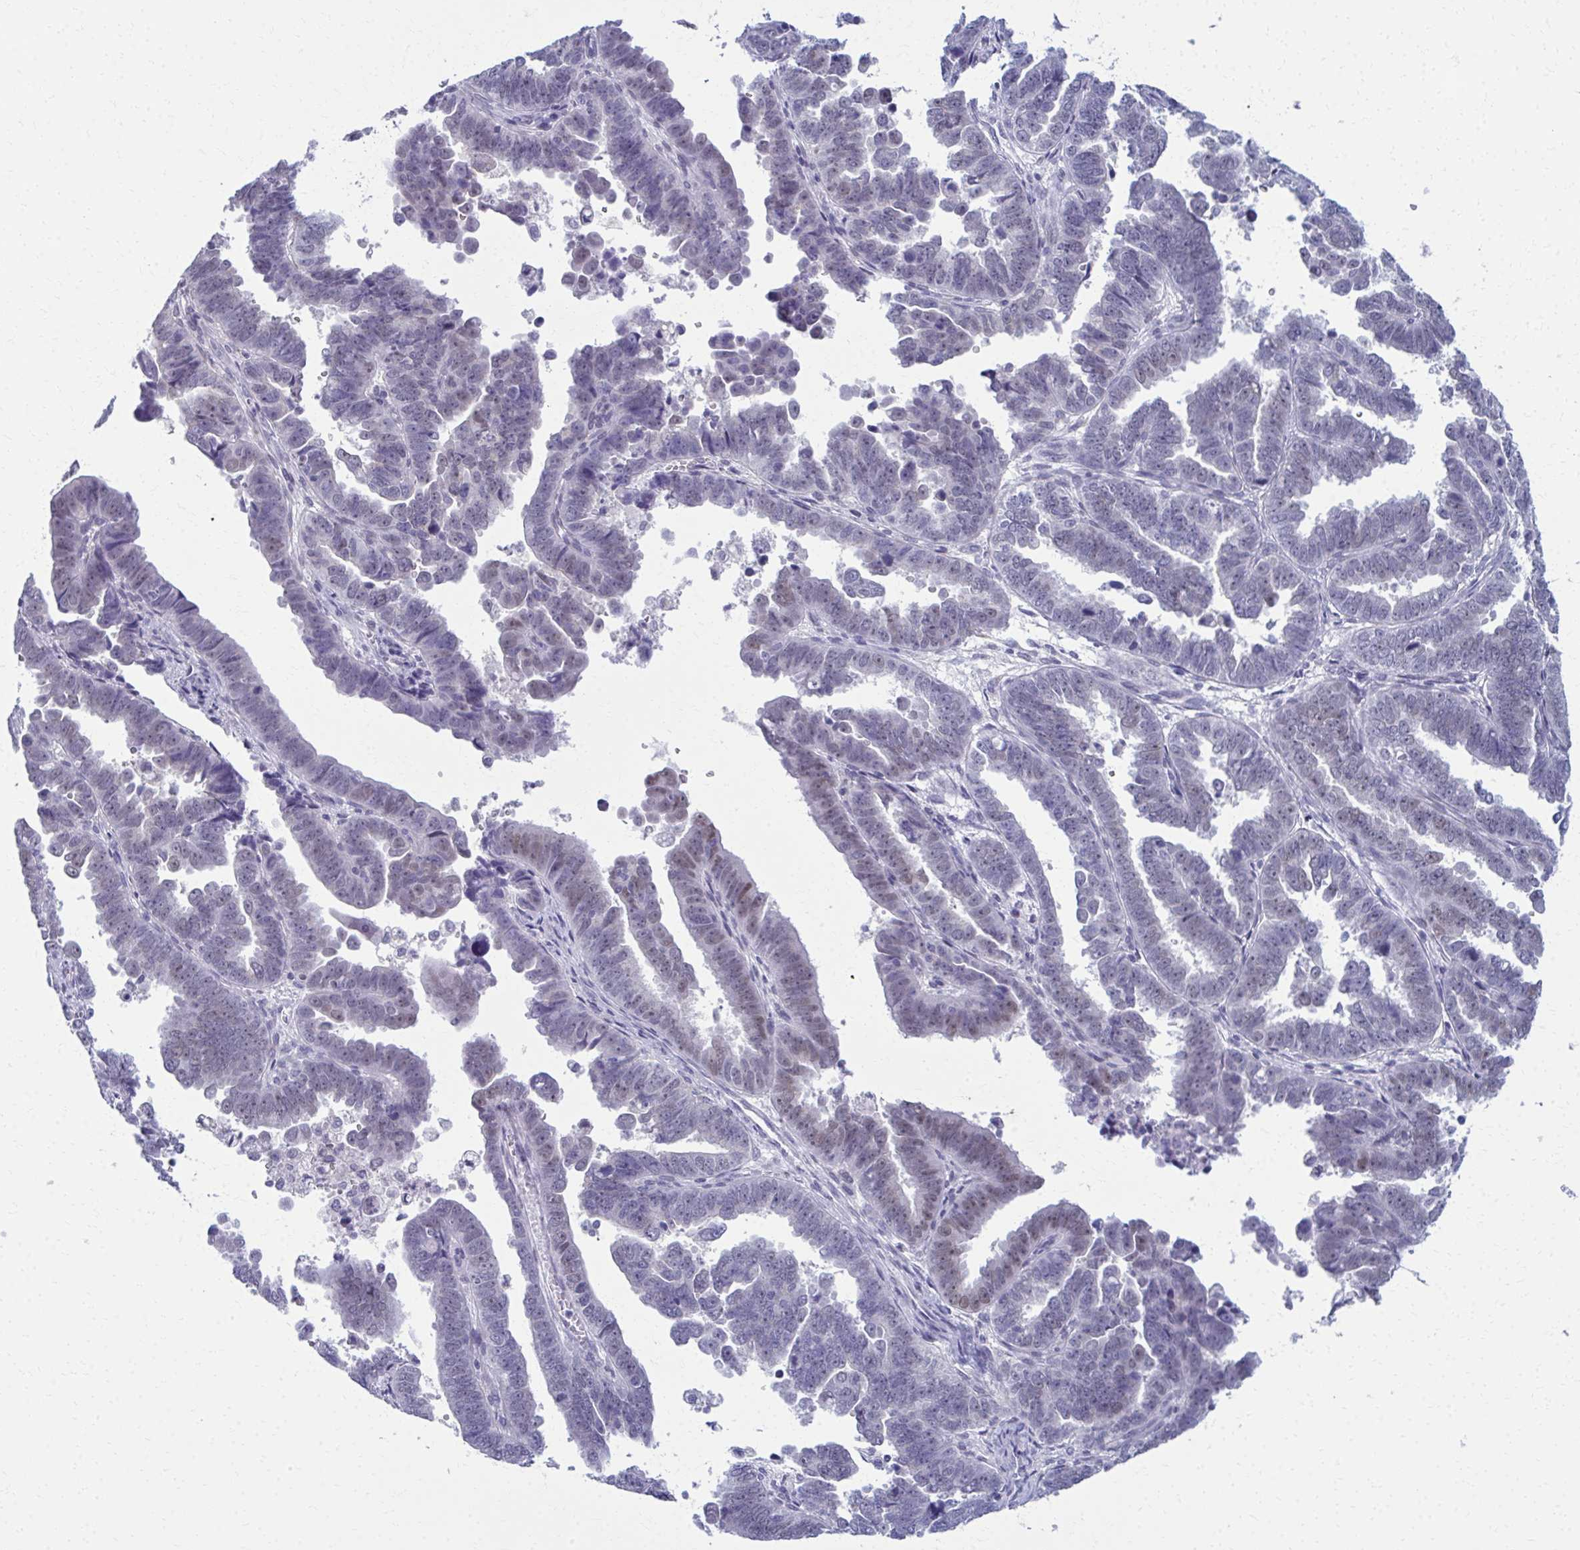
{"staining": {"intensity": "weak", "quantity": "<25%", "location": "nuclear"}, "tissue": "endometrial cancer", "cell_type": "Tumor cells", "image_type": "cancer", "snomed": [{"axis": "morphology", "description": "Adenocarcinoma, NOS"}, {"axis": "topography", "description": "Endometrium"}], "caption": "A high-resolution histopathology image shows immunohistochemistry (IHC) staining of adenocarcinoma (endometrial), which displays no significant positivity in tumor cells. (IHC, brightfield microscopy, high magnification).", "gene": "SCLY", "patient": {"sex": "female", "age": 75}}